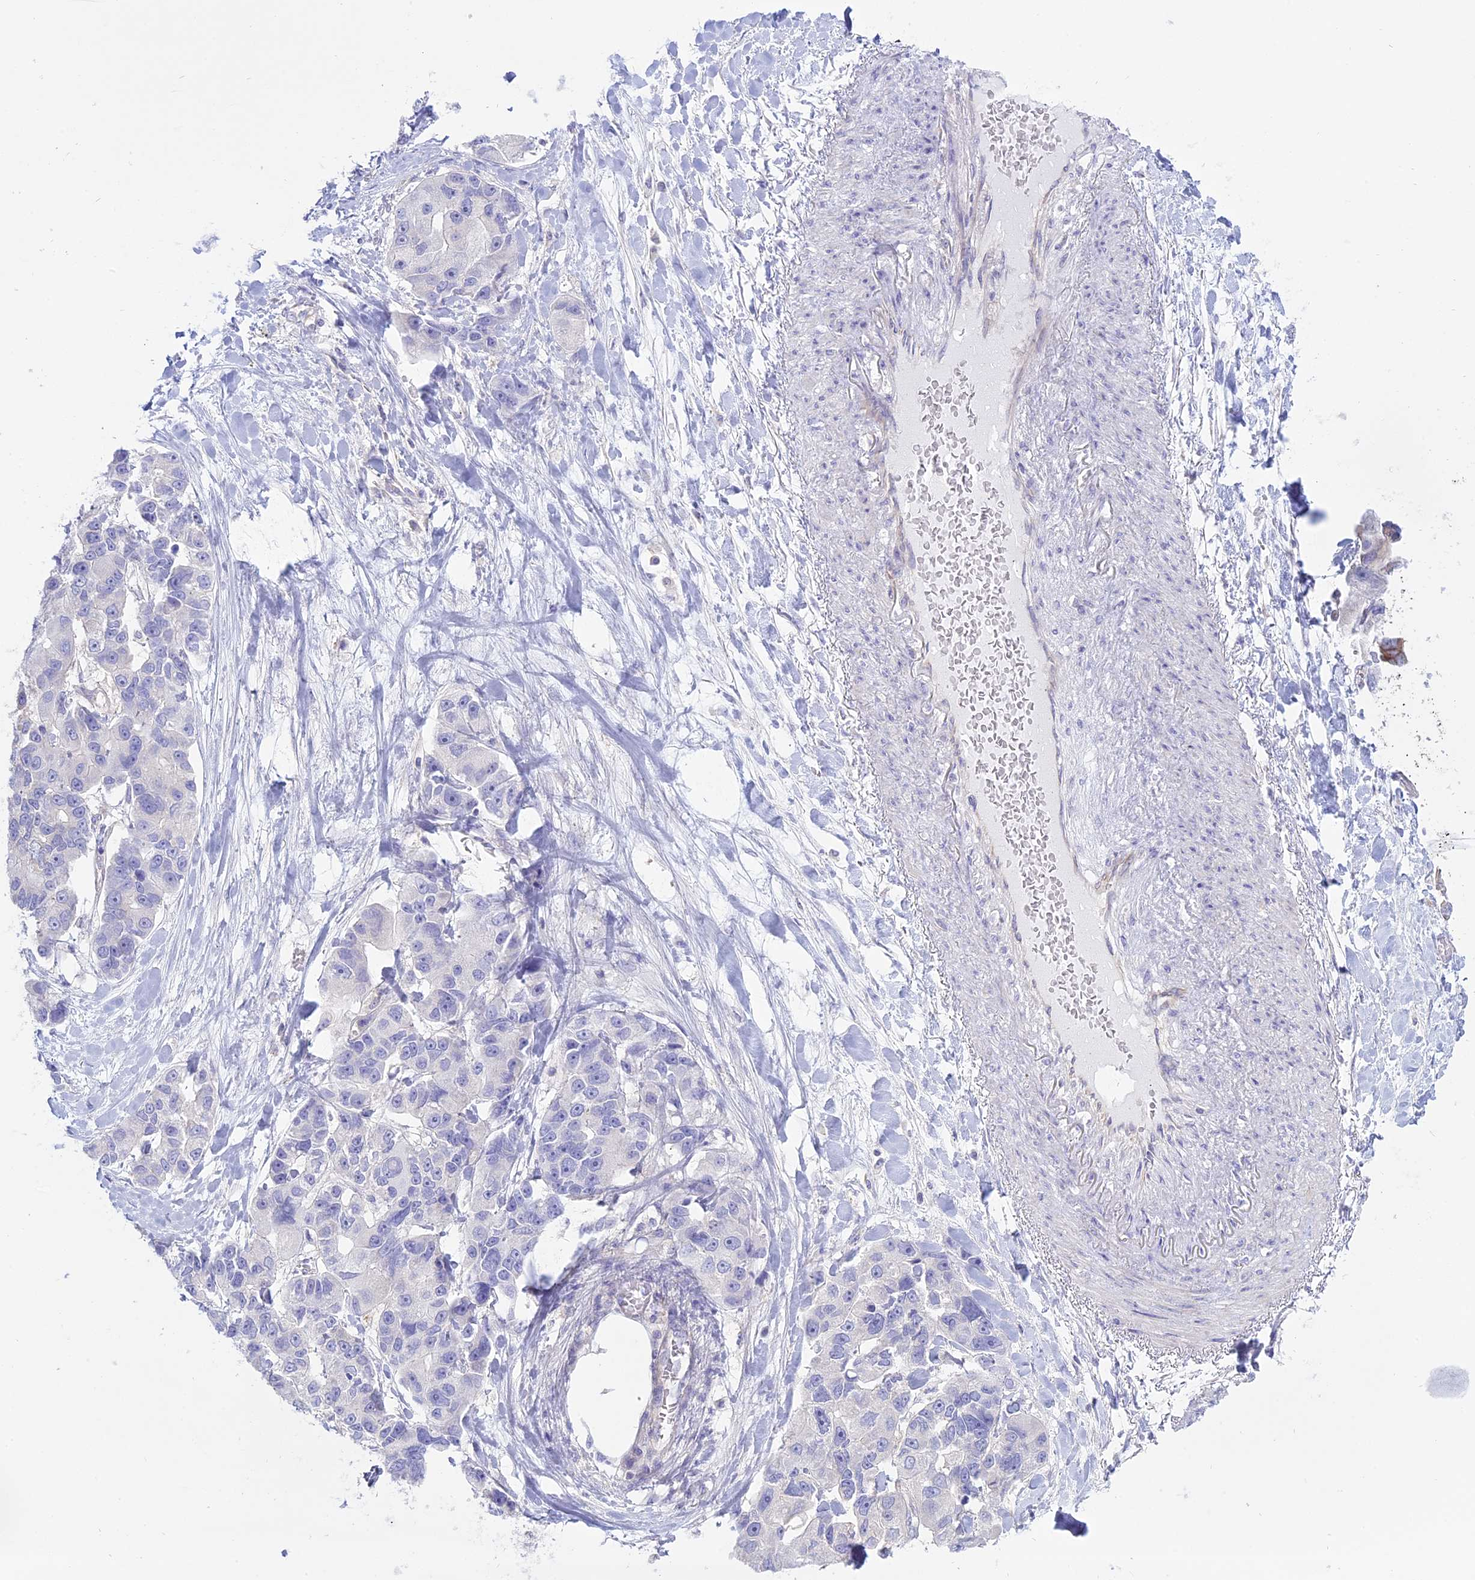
{"staining": {"intensity": "negative", "quantity": "none", "location": "none"}, "tissue": "lung cancer", "cell_type": "Tumor cells", "image_type": "cancer", "snomed": [{"axis": "morphology", "description": "Adenocarcinoma, NOS"}, {"axis": "topography", "description": "Lung"}], "caption": "Tumor cells are negative for brown protein staining in lung adenocarcinoma.", "gene": "AHCYL1", "patient": {"sex": "female", "age": 54}}